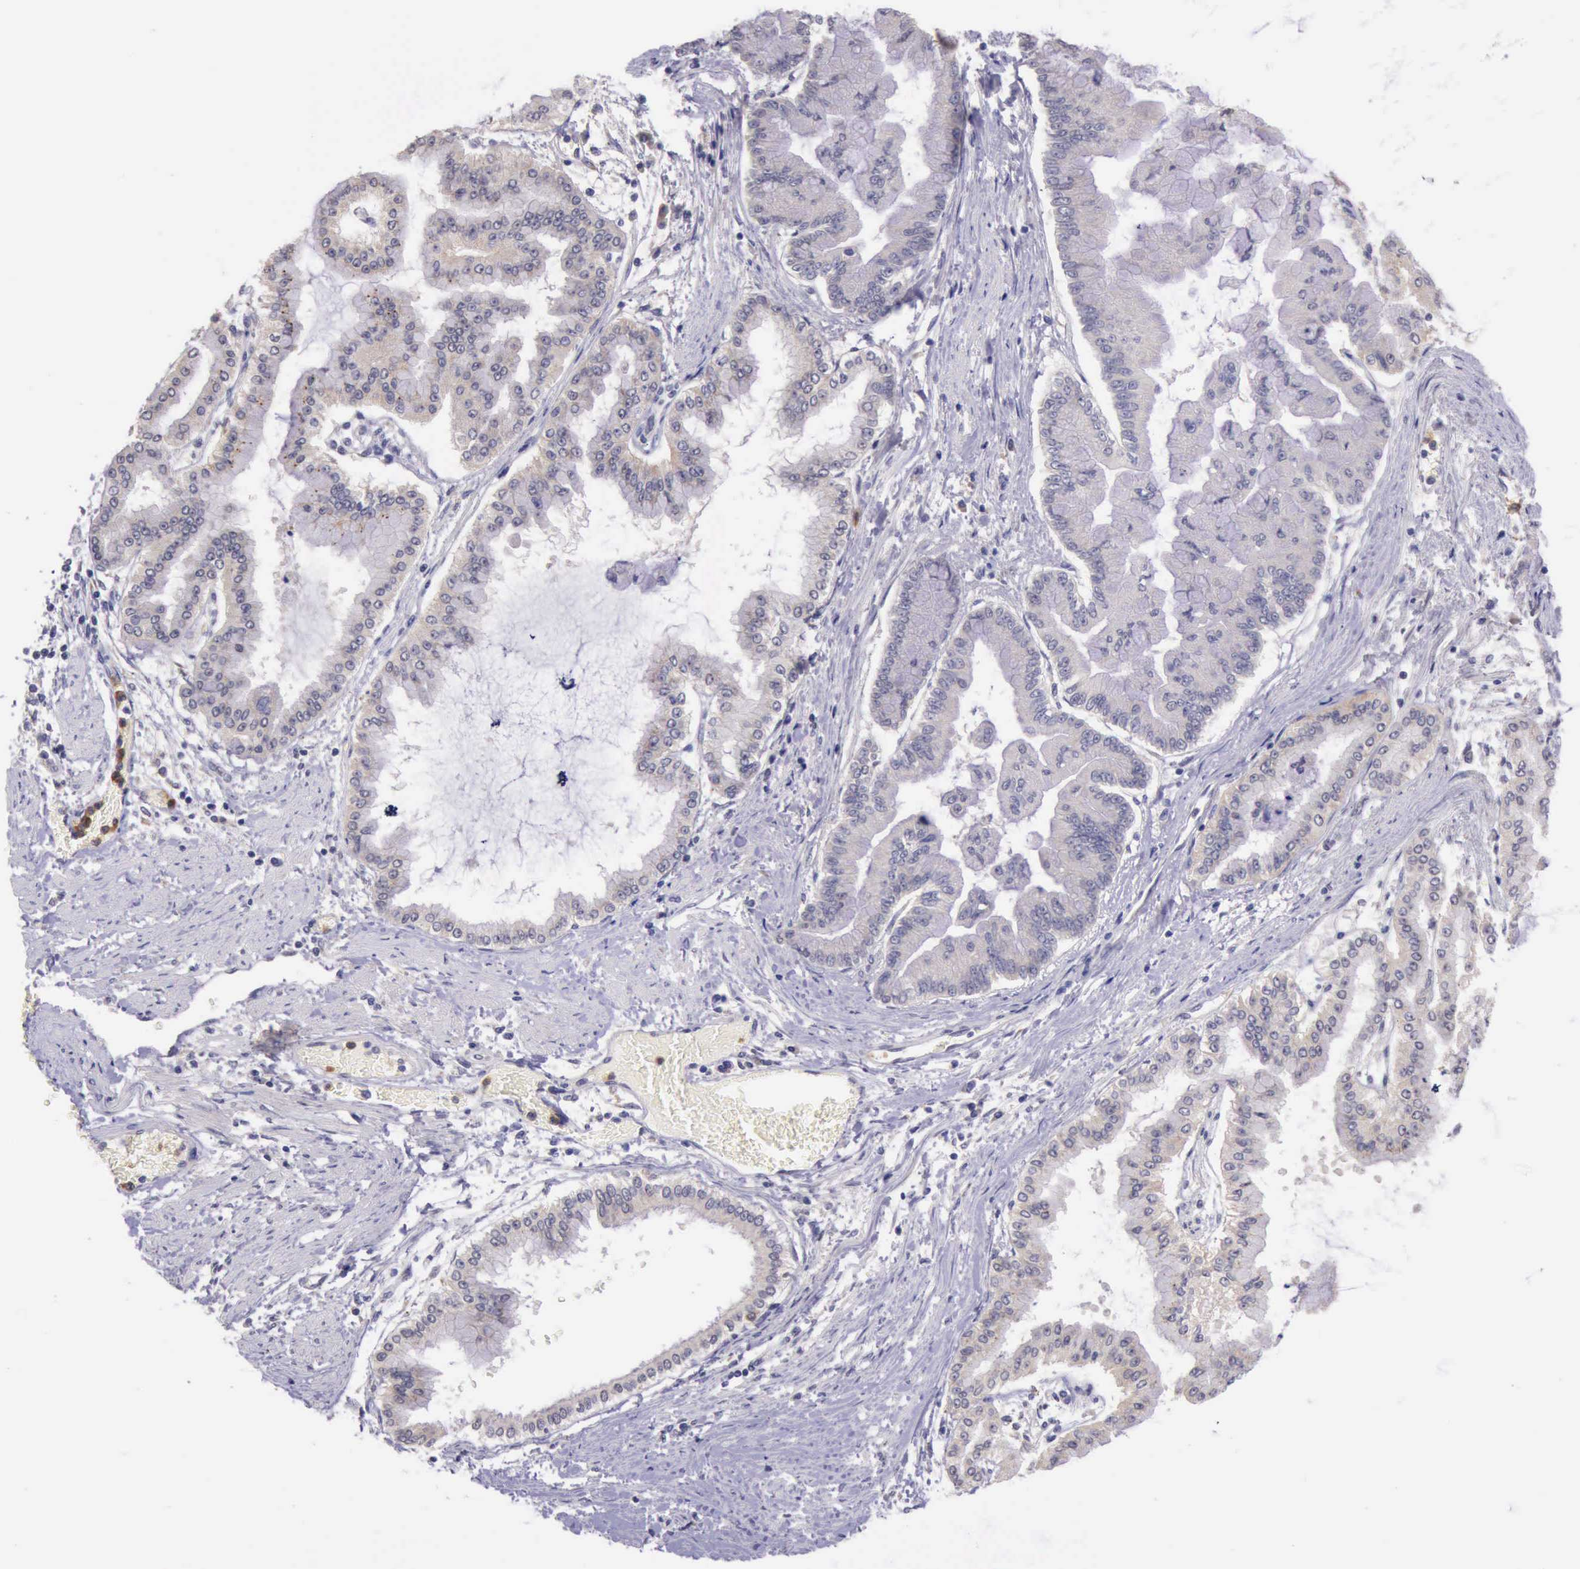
{"staining": {"intensity": "weak", "quantity": ">75%", "location": "cytoplasmic/membranous"}, "tissue": "liver cancer", "cell_type": "Tumor cells", "image_type": "cancer", "snomed": [{"axis": "morphology", "description": "Cholangiocarcinoma"}, {"axis": "topography", "description": "Liver"}], "caption": "Protein staining displays weak cytoplasmic/membranous staining in about >75% of tumor cells in liver cancer.", "gene": "PLEK2", "patient": {"sex": "female", "age": 79}}